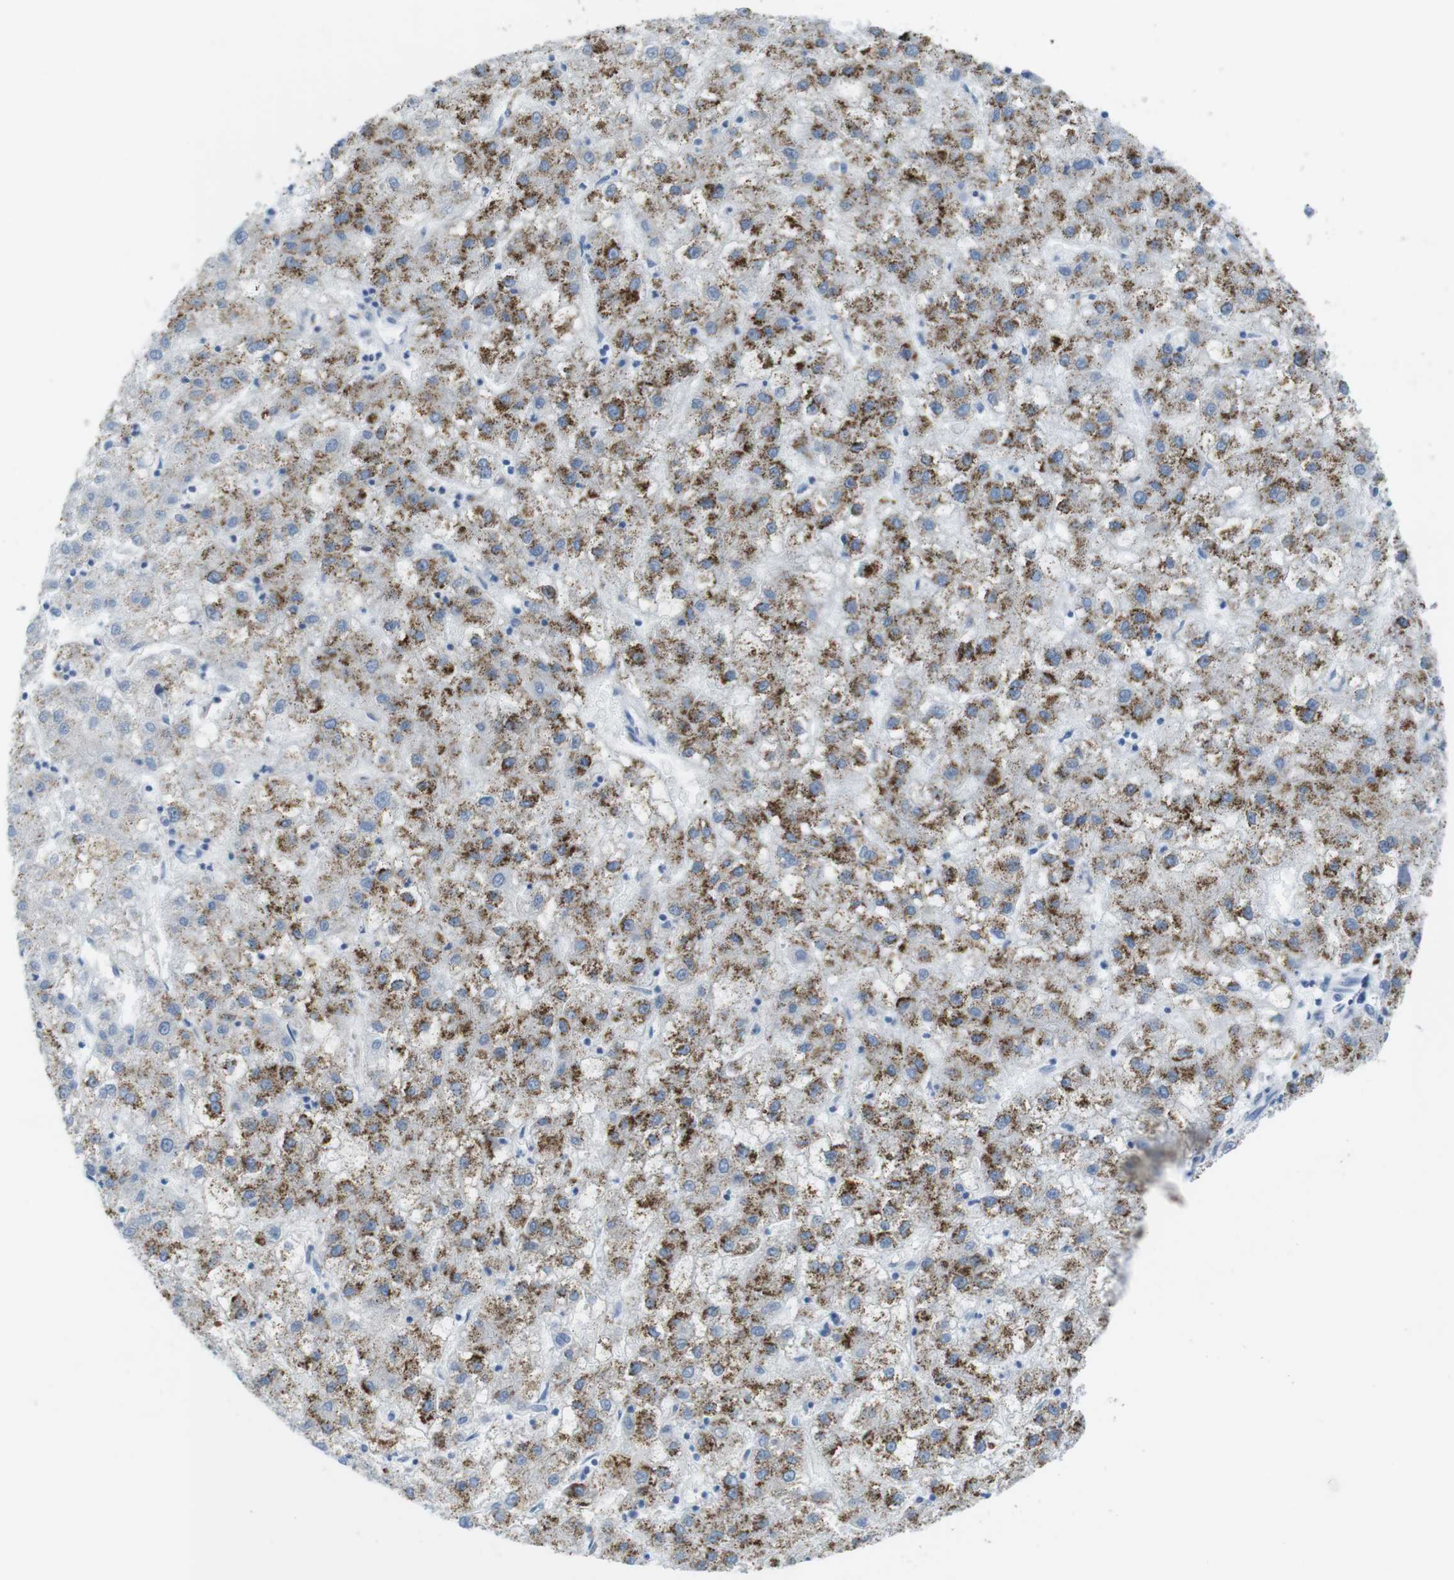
{"staining": {"intensity": "strong", "quantity": ">75%", "location": "cytoplasmic/membranous"}, "tissue": "liver cancer", "cell_type": "Tumor cells", "image_type": "cancer", "snomed": [{"axis": "morphology", "description": "Carcinoma, Hepatocellular, NOS"}, {"axis": "topography", "description": "Liver"}], "caption": "Immunohistochemistry micrograph of neoplastic tissue: human liver cancer stained using IHC exhibits high levels of strong protein expression localized specifically in the cytoplasmic/membranous of tumor cells, appearing as a cytoplasmic/membranous brown color.", "gene": "YIPF1", "patient": {"sex": "male", "age": 72}}